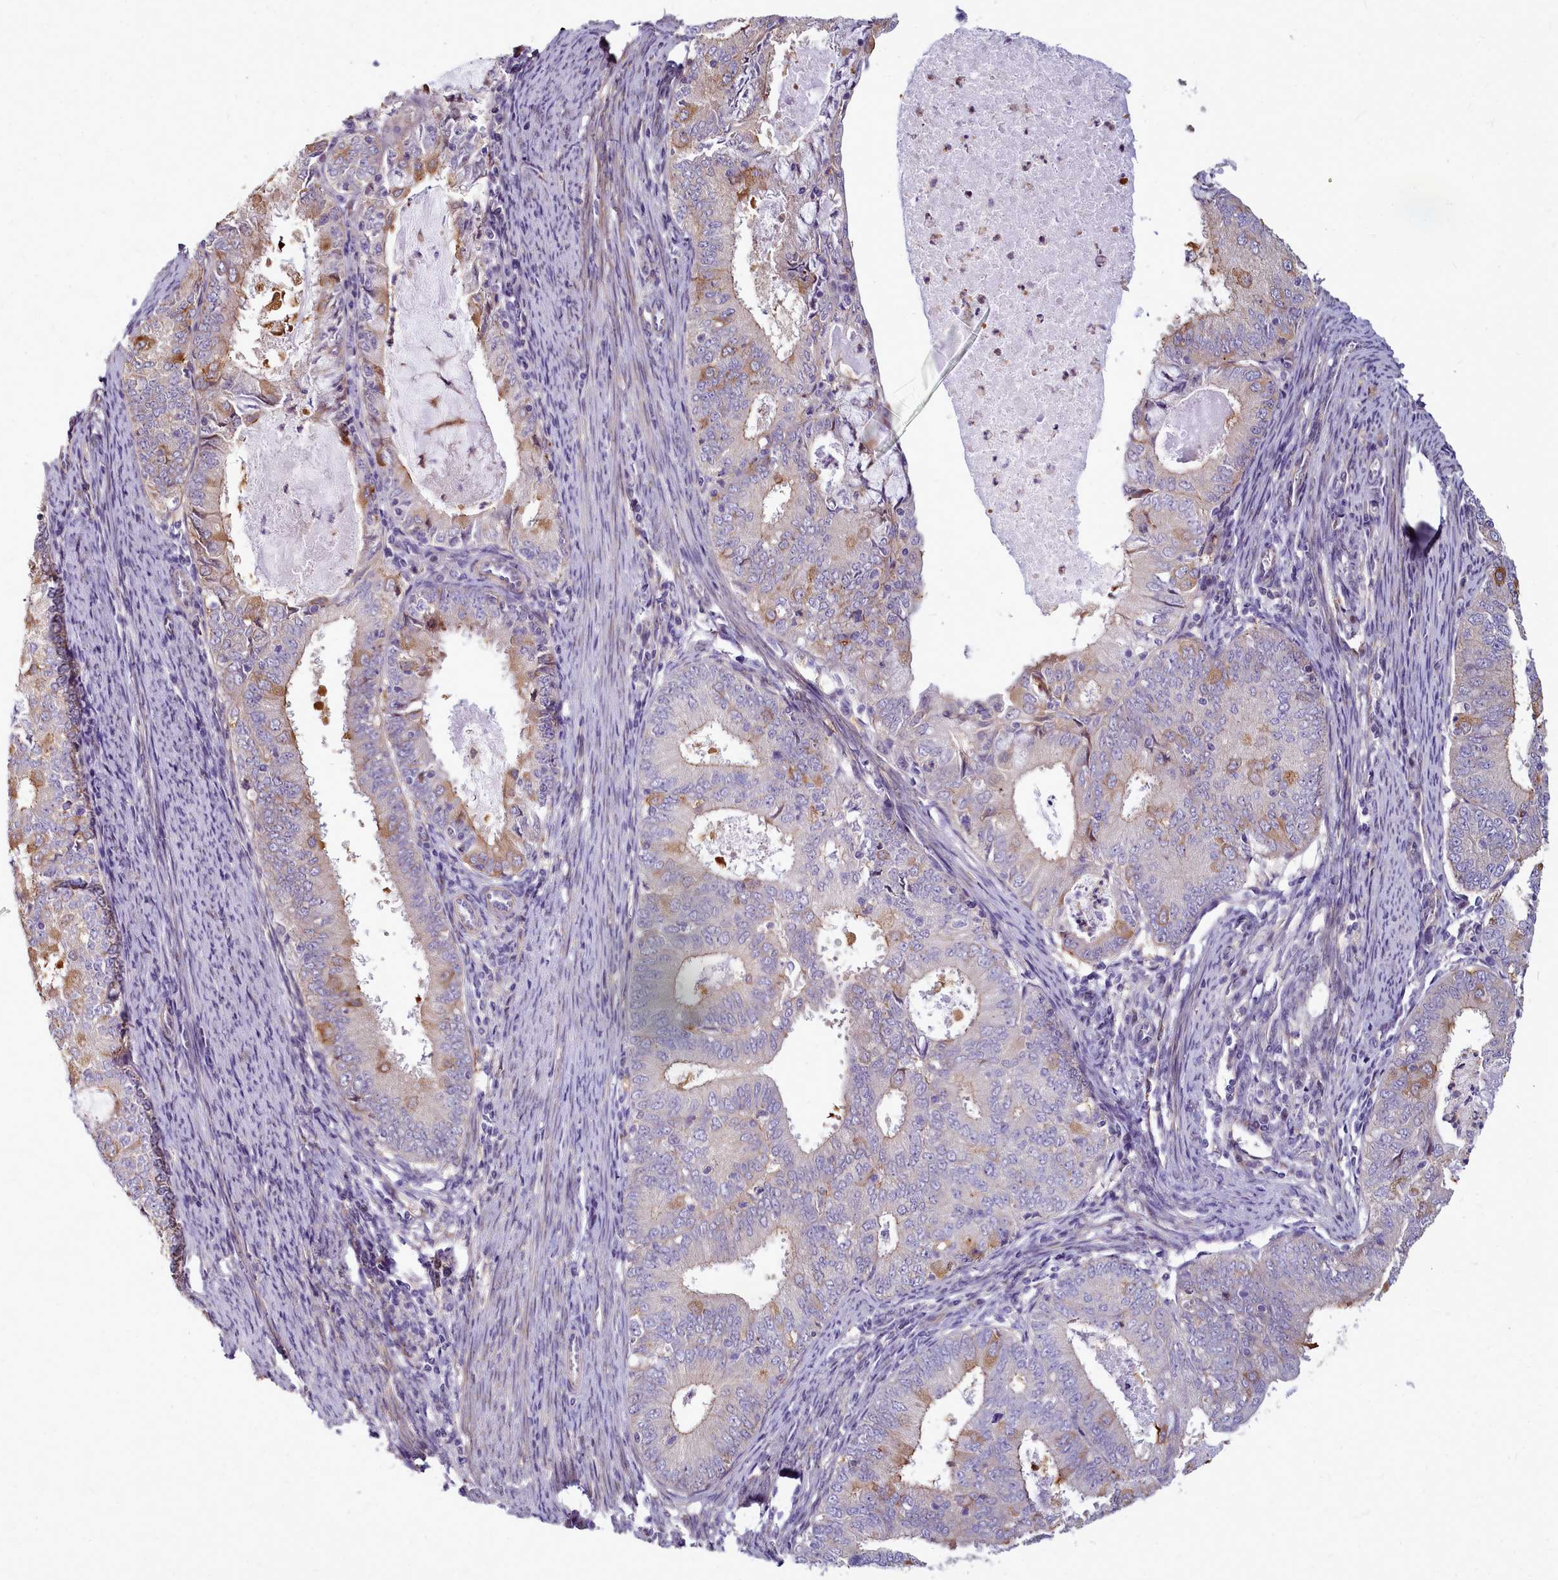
{"staining": {"intensity": "negative", "quantity": "none", "location": "none"}, "tissue": "endometrial cancer", "cell_type": "Tumor cells", "image_type": "cancer", "snomed": [{"axis": "morphology", "description": "Adenocarcinoma, NOS"}, {"axis": "topography", "description": "Endometrium"}], "caption": "Tumor cells are negative for brown protein staining in endometrial cancer. (Brightfield microscopy of DAB immunohistochemistry at high magnification).", "gene": "TTC5", "patient": {"sex": "female", "age": 57}}